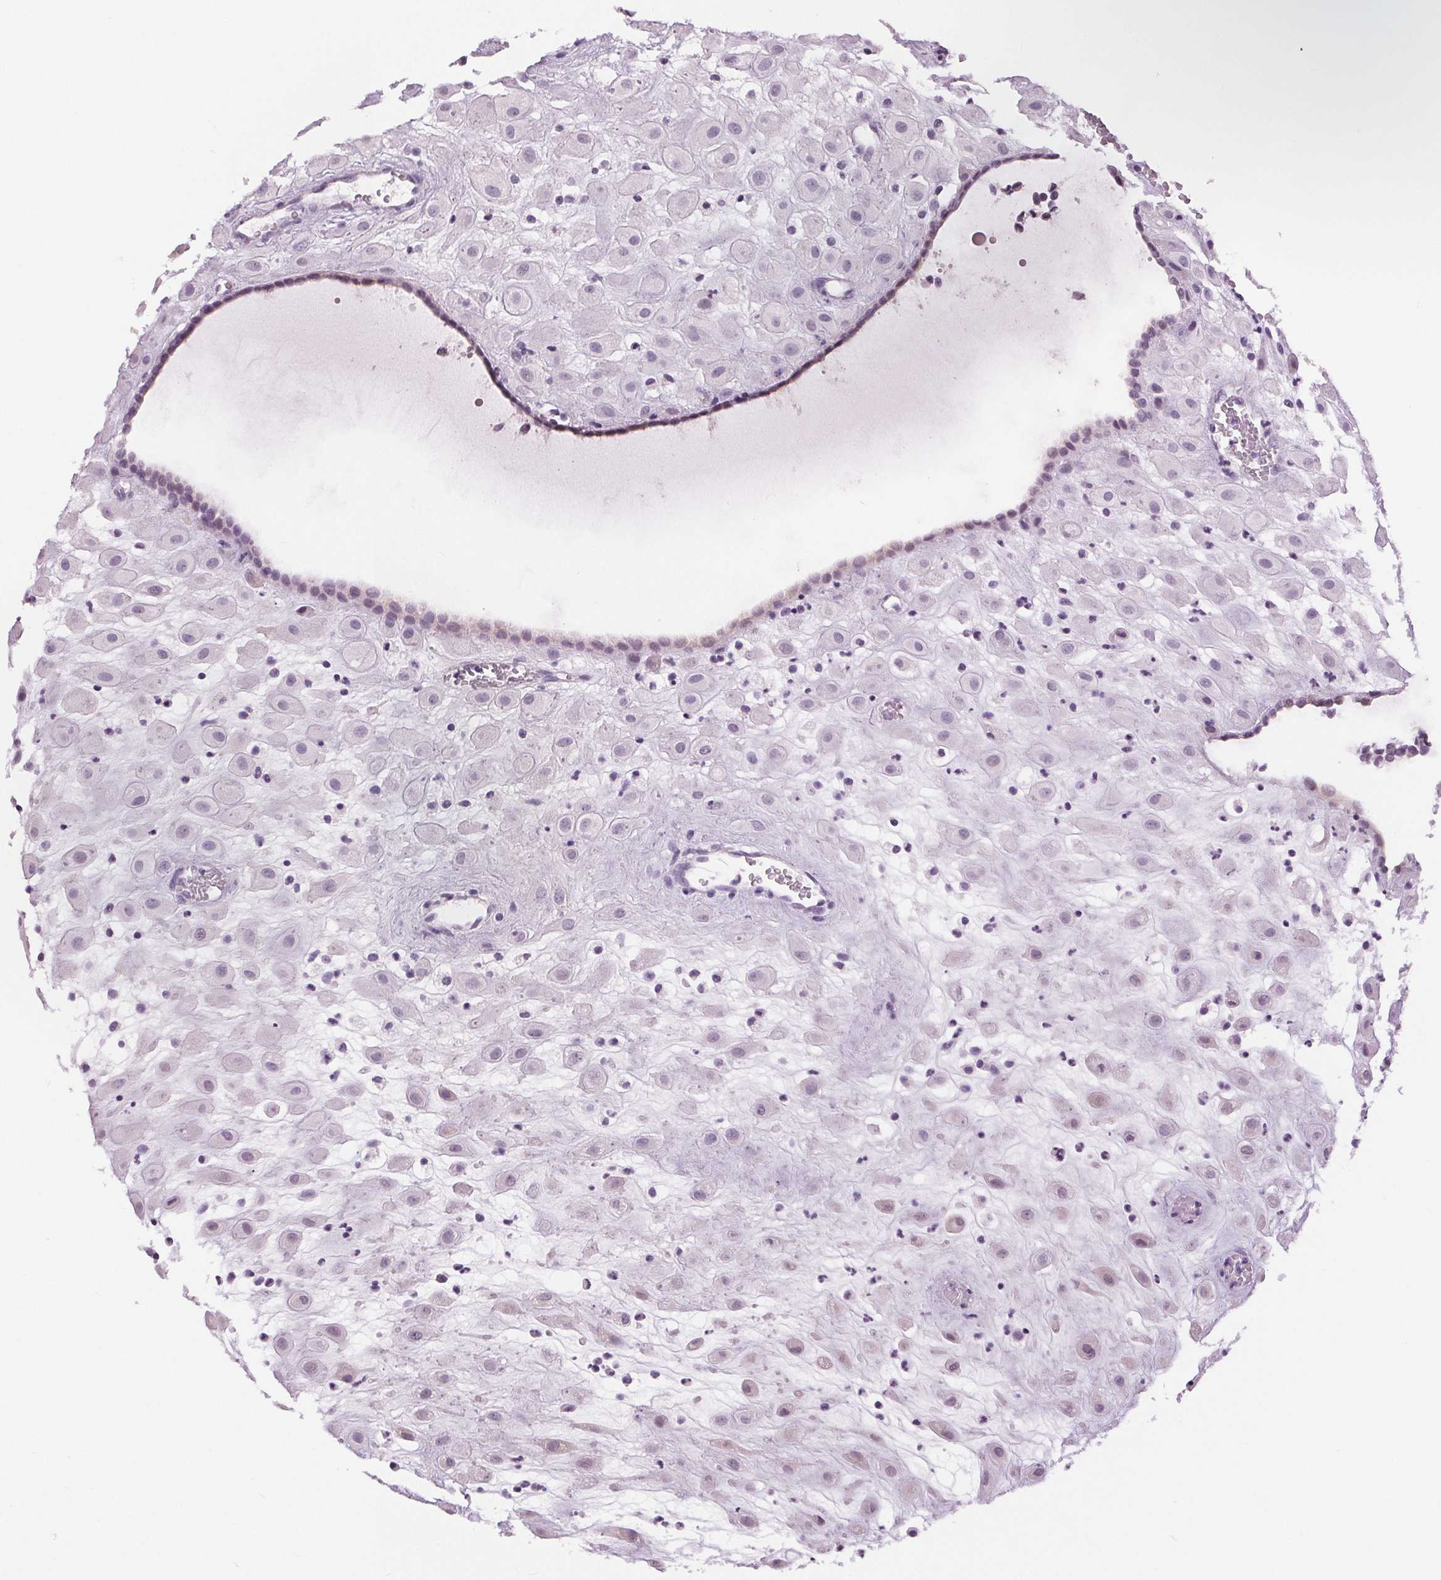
{"staining": {"intensity": "negative", "quantity": "none", "location": "none"}, "tissue": "placenta", "cell_type": "Decidual cells", "image_type": "normal", "snomed": [{"axis": "morphology", "description": "Normal tissue, NOS"}, {"axis": "topography", "description": "Placenta"}], "caption": "Protein analysis of unremarkable placenta demonstrates no significant positivity in decidual cells.", "gene": "MISP", "patient": {"sex": "female", "age": 24}}